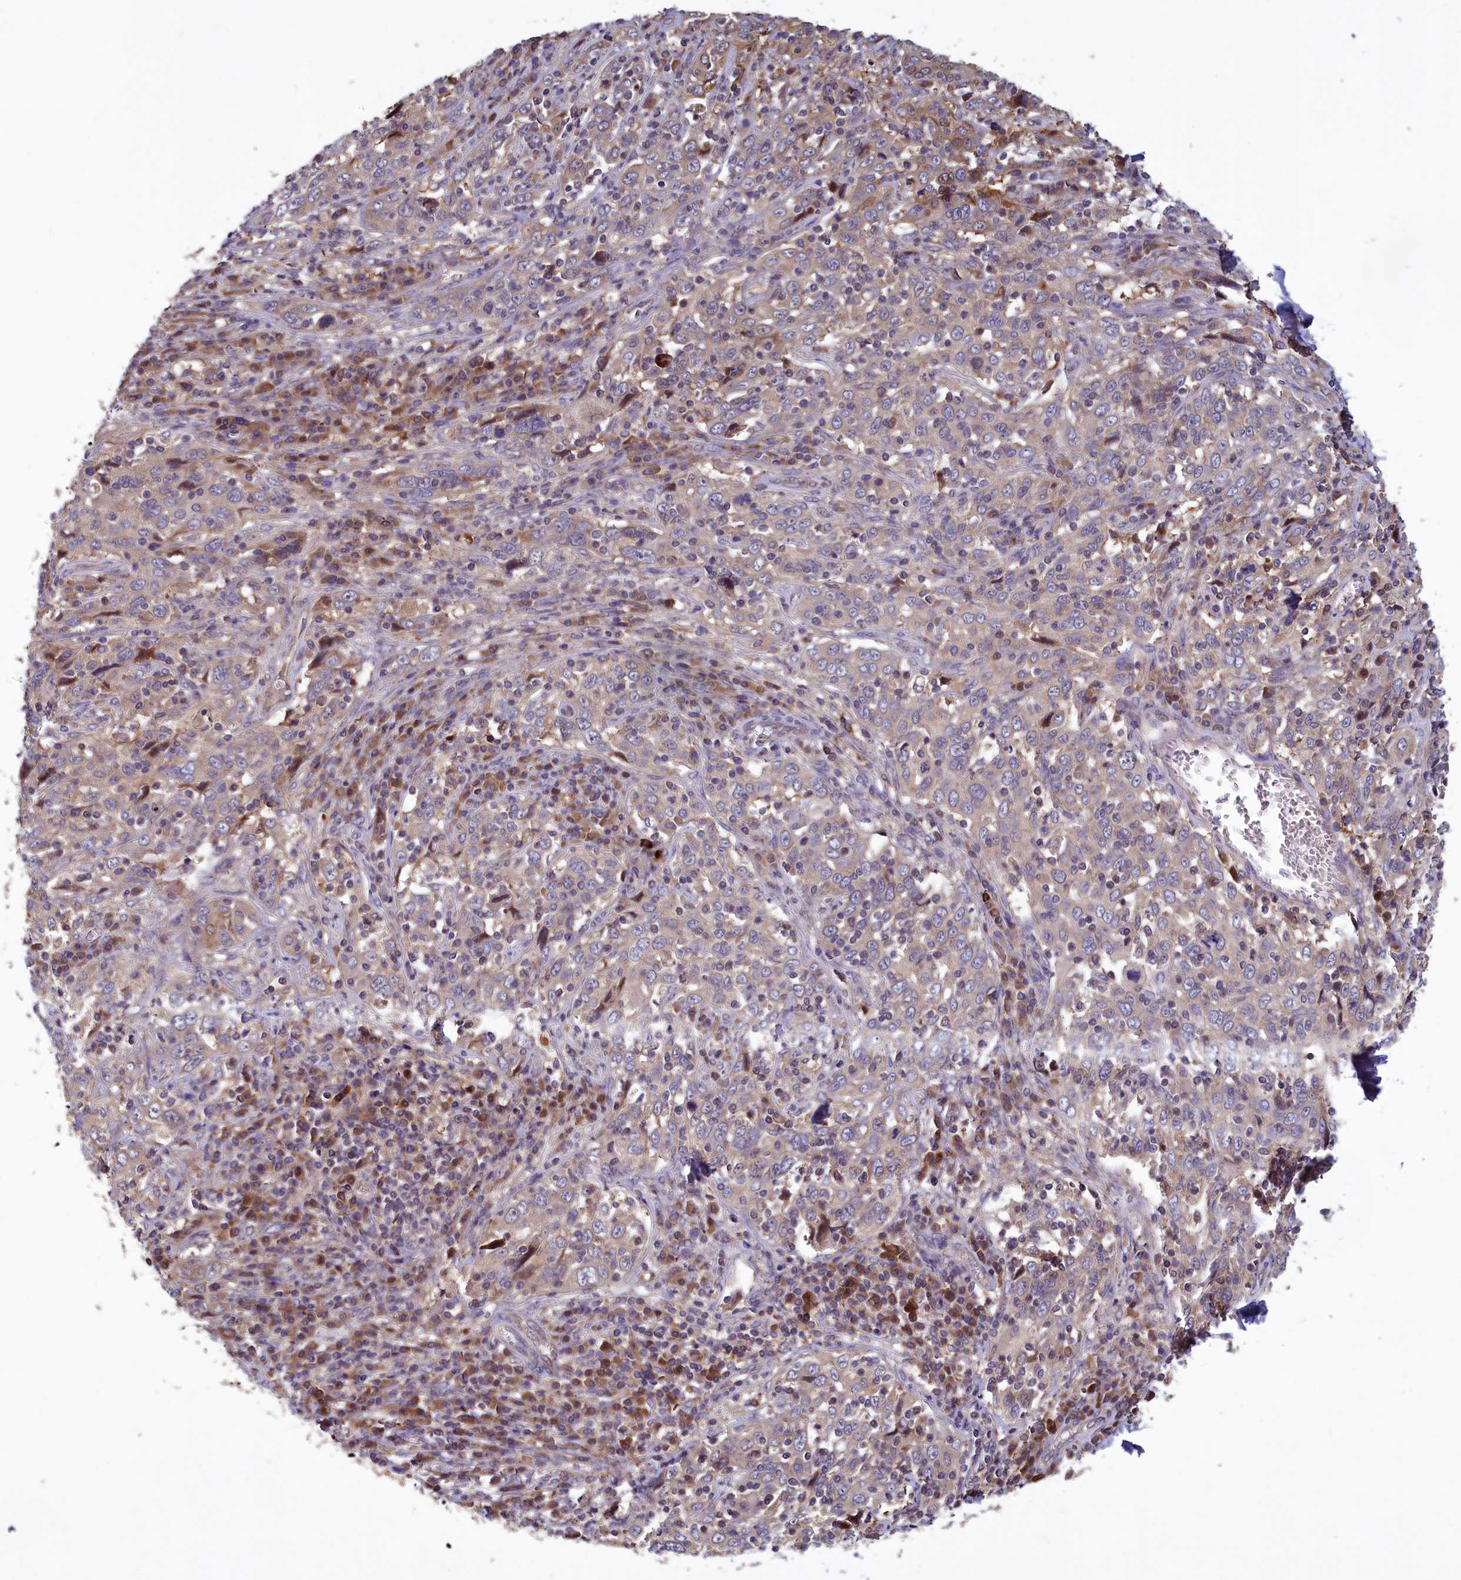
{"staining": {"intensity": "weak", "quantity": "<25%", "location": "cytoplasmic/membranous"}, "tissue": "cervical cancer", "cell_type": "Tumor cells", "image_type": "cancer", "snomed": [{"axis": "morphology", "description": "Squamous cell carcinoma, NOS"}, {"axis": "topography", "description": "Cervix"}], "caption": "IHC micrograph of squamous cell carcinoma (cervical) stained for a protein (brown), which exhibits no expression in tumor cells.", "gene": "CCDC15", "patient": {"sex": "female", "age": 46}}